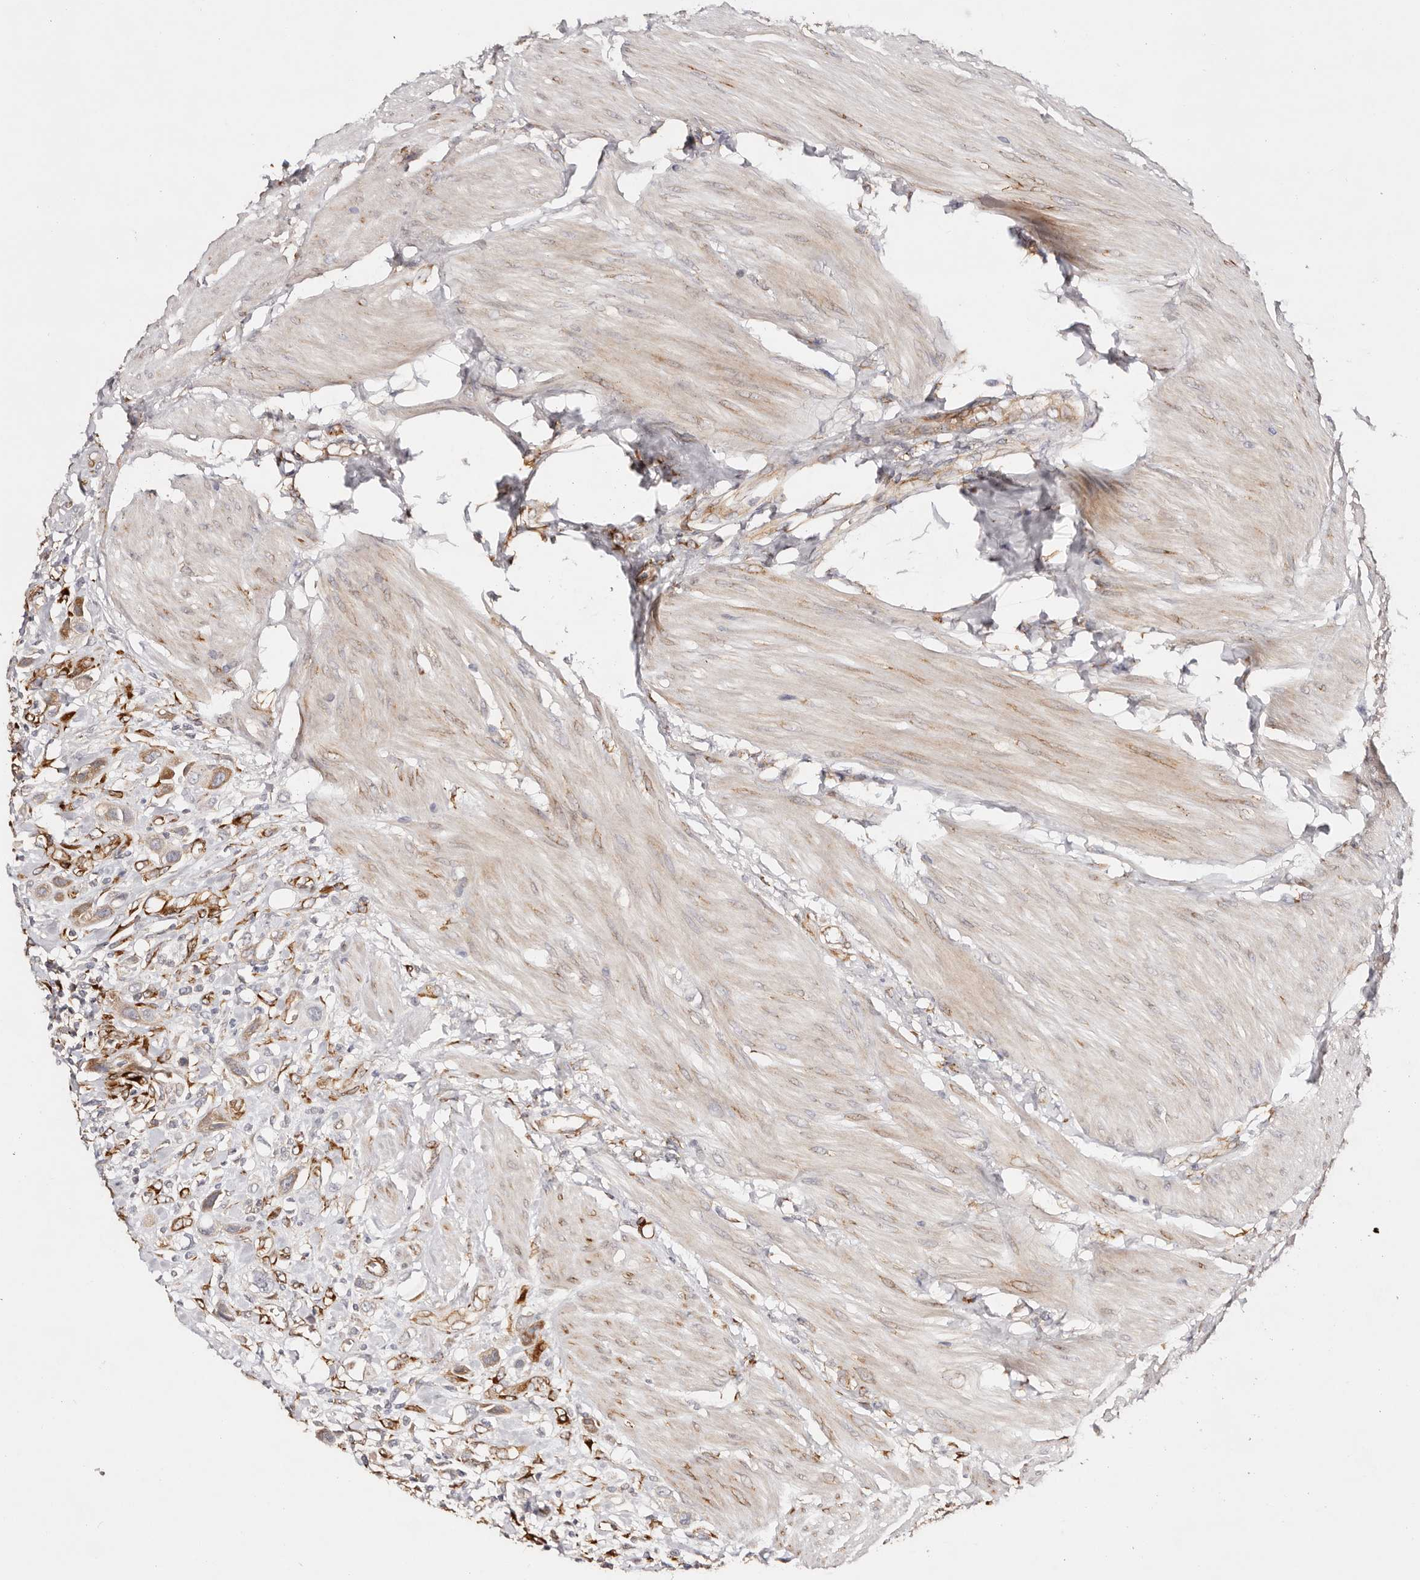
{"staining": {"intensity": "moderate", "quantity": ">75%", "location": "cytoplasmic/membranous"}, "tissue": "urothelial cancer", "cell_type": "Tumor cells", "image_type": "cancer", "snomed": [{"axis": "morphology", "description": "Urothelial carcinoma, High grade"}, {"axis": "topography", "description": "Urinary bladder"}], "caption": "A high-resolution photomicrograph shows IHC staining of urothelial carcinoma (high-grade), which reveals moderate cytoplasmic/membranous staining in about >75% of tumor cells. (Brightfield microscopy of DAB IHC at high magnification).", "gene": "SERPINH1", "patient": {"sex": "male", "age": 50}}